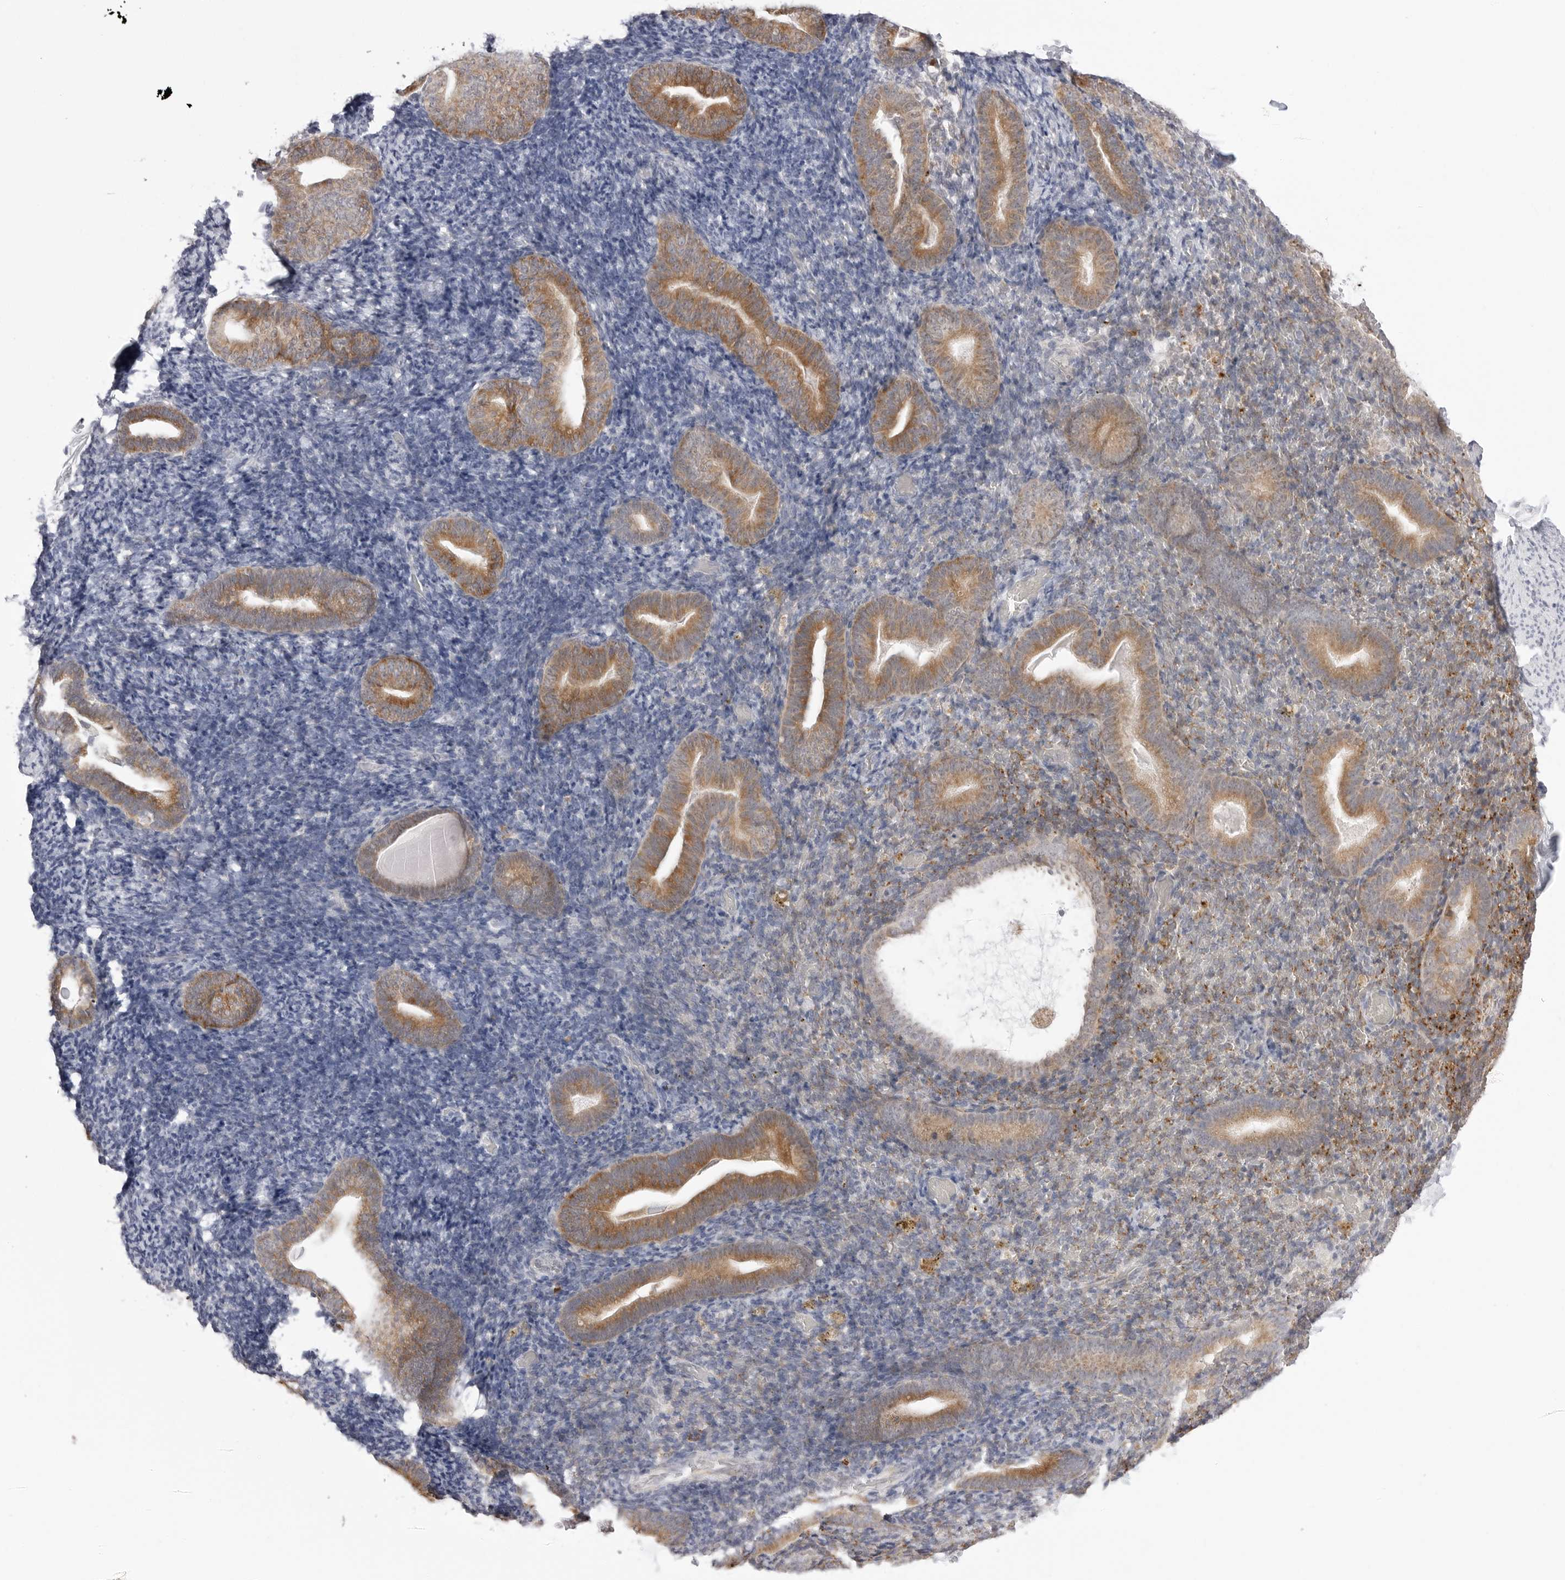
{"staining": {"intensity": "weak", "quantity": "25%-75%", "location": "cytoplasmic/membranous"}, "tissue": "endometrium", "cell_type": "Cells in endometrial stroma", "image_type": "normal", "snomed": [{"axis": "morphology", "description": "Normal tissue, NOS"}, {"axis": "topography", "description": "Endometrium"}], "caption": "A photomicrograph of endometrium stained for a protein demonstrates weak cytoplasmic/membranous brown staining in cells in endometrial stroma. (DAB IHC with brightfield microscopy, high magnification).", "gene": "RPN1", "patient": {"sex": "female", "age": 51}}